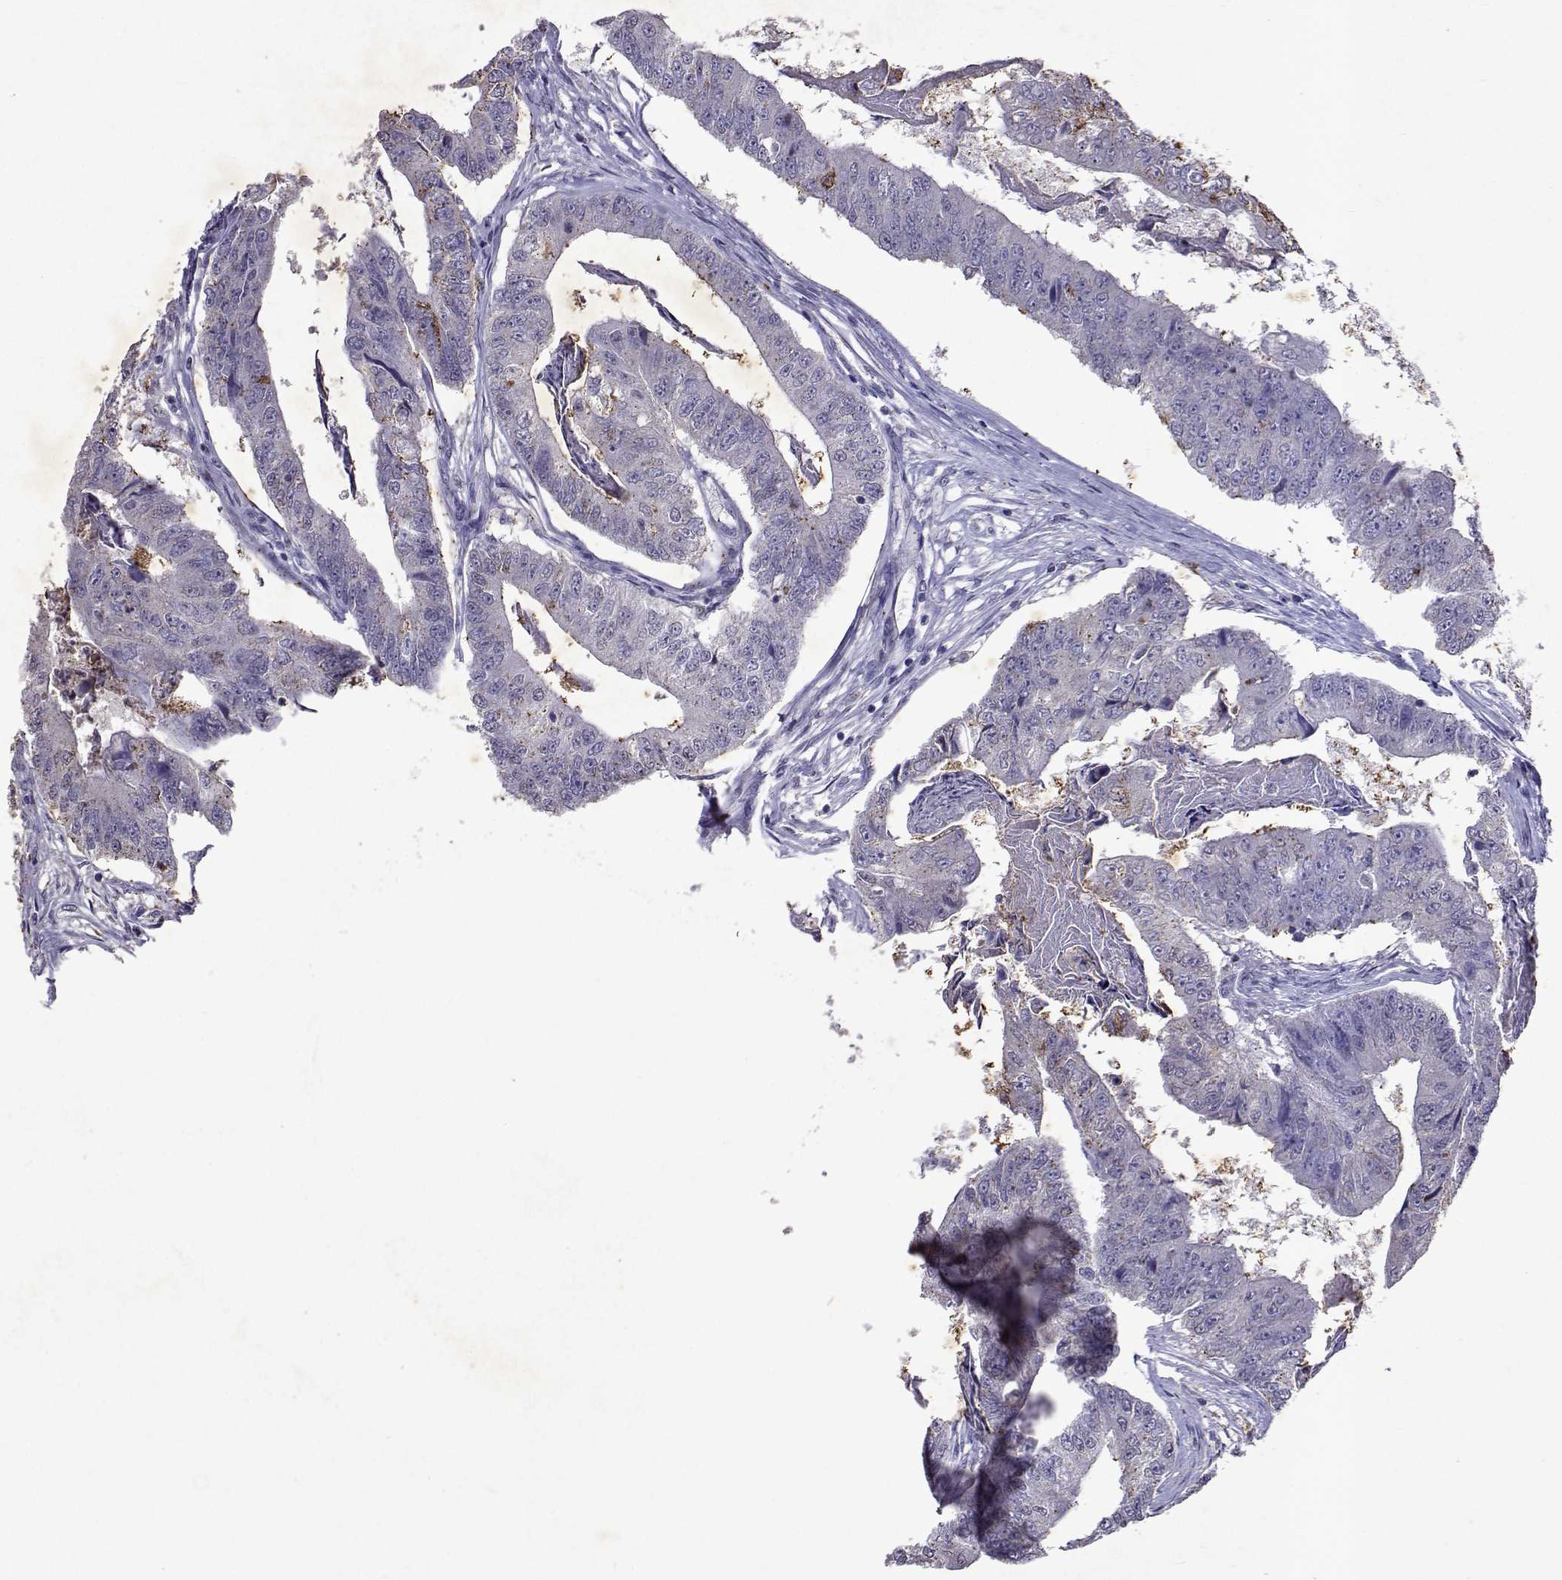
{"staining": {"intensity": "negative", "quantity": "none", "location": "none"}, "tissue": "colorectal cancer", "cell_type": "Tumor cells", "image_type": "cancer", "snomed": [{"axis": "morphology", "description": "Adenocarcinoma, NOS"}, {"axis": "topography", "description": "Colon"}], "caption": "A photomicrograph of adenocarcinoma (colorectal) stained for a protein reveals no brown staining in tumor cells.", "gene": "DUSP28", "patient": {"sex": "female", "age": 67}}